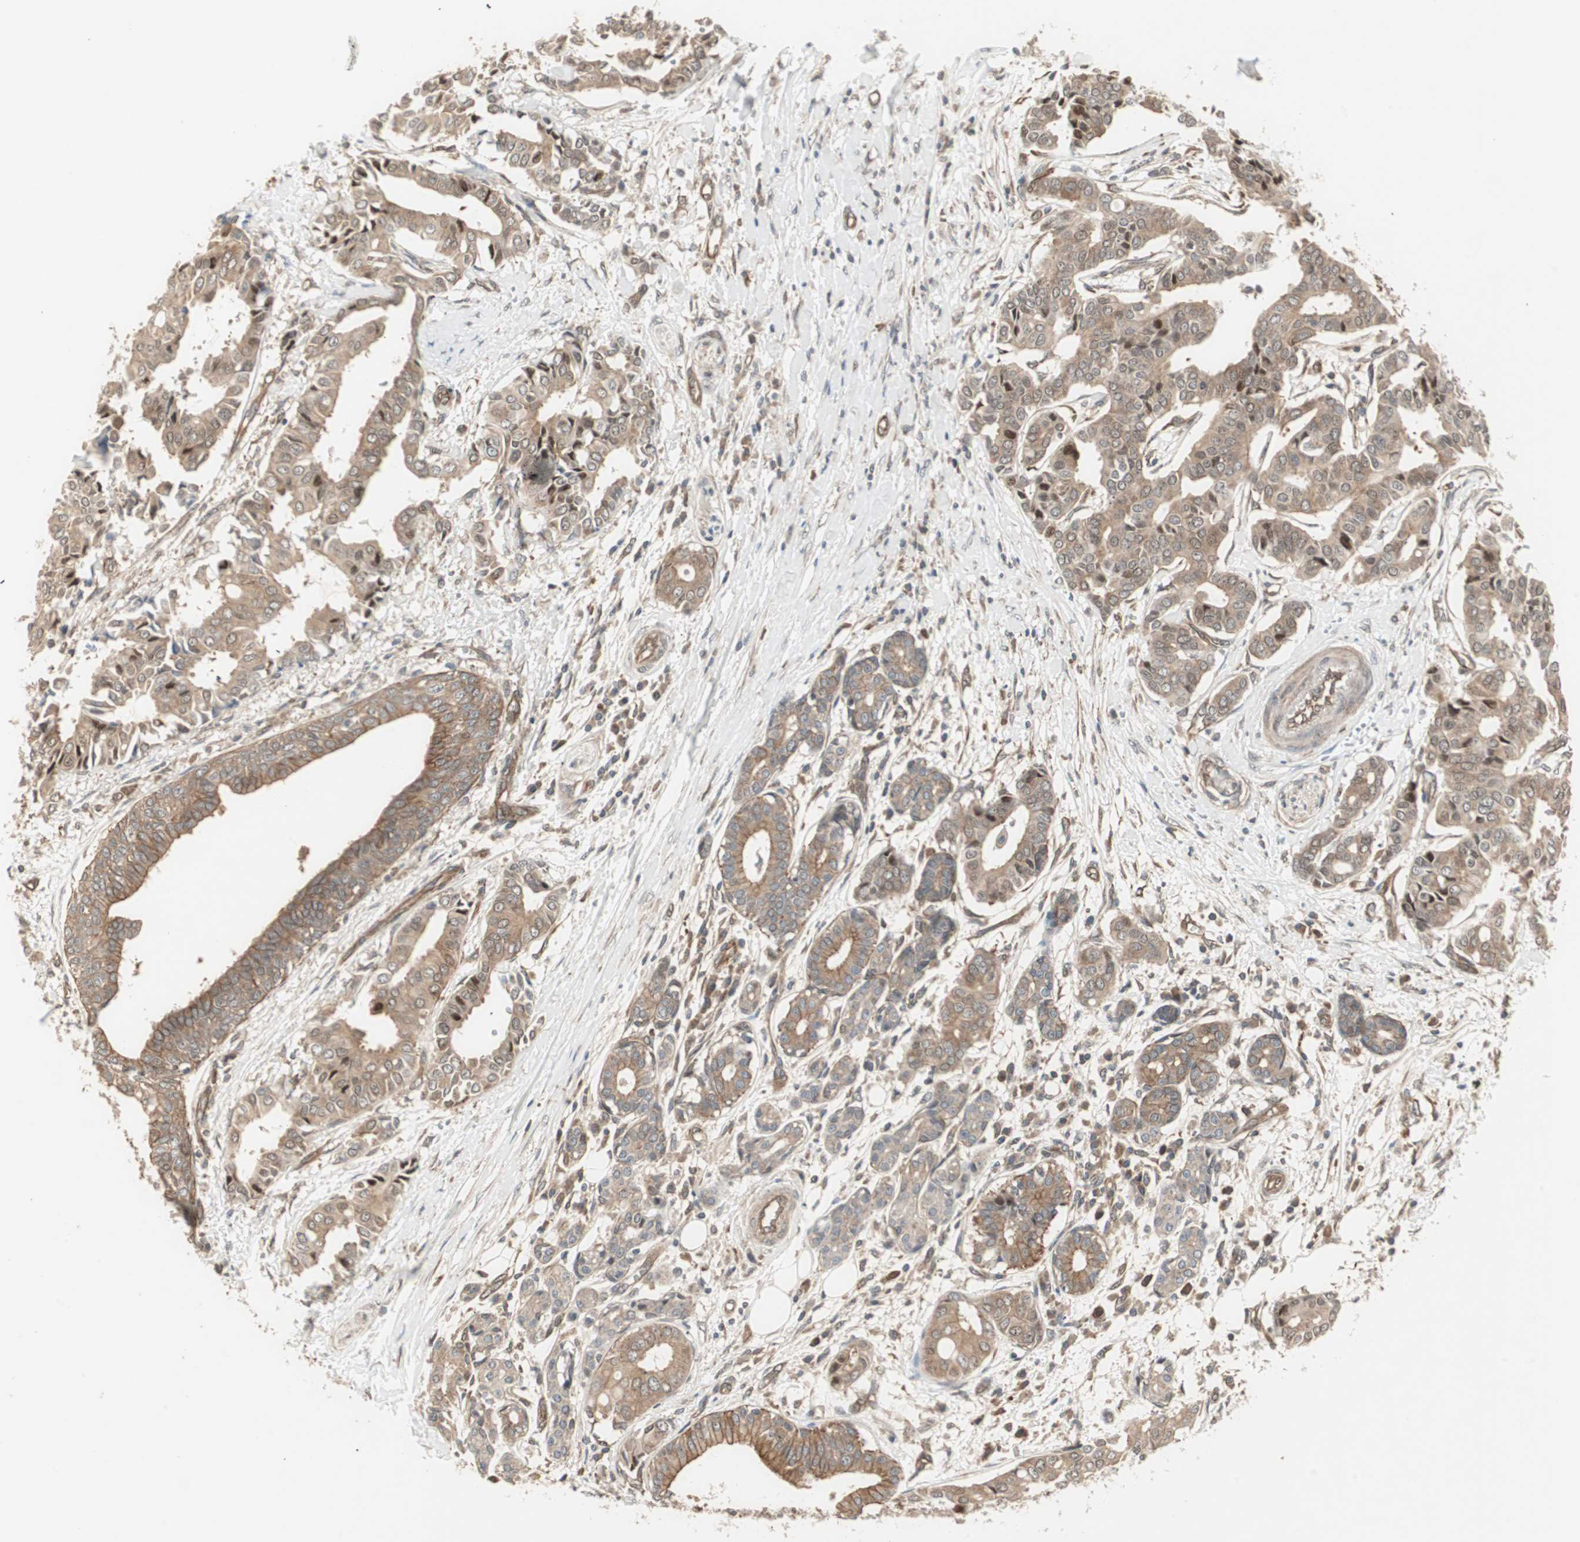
{"staining": {"intensity": "moderate", "quantity": ">75%", "location": "cytoplasmic/membranous,nuclear"}, "tissue": "head and neck cancer", "cell_type": "Tumor cells", "image_type": "cancer", "snomed": [{"axis": "morphology", "description": "Adenocarcinoma, NOS"}, {"axis": "topography", "description": "Salivary gland"}, {"axis": "topography", "description": "Head-Neck"}], "caption": "Moderate cytoplasmic/membranous and nuclear positivity for a protein is identified in about >75% of tumor cells of head and neck adenocarcinoma using immunohistochemistry.", "gene": "PFDN1", "patient": {"sex": "female", "age": 59}}